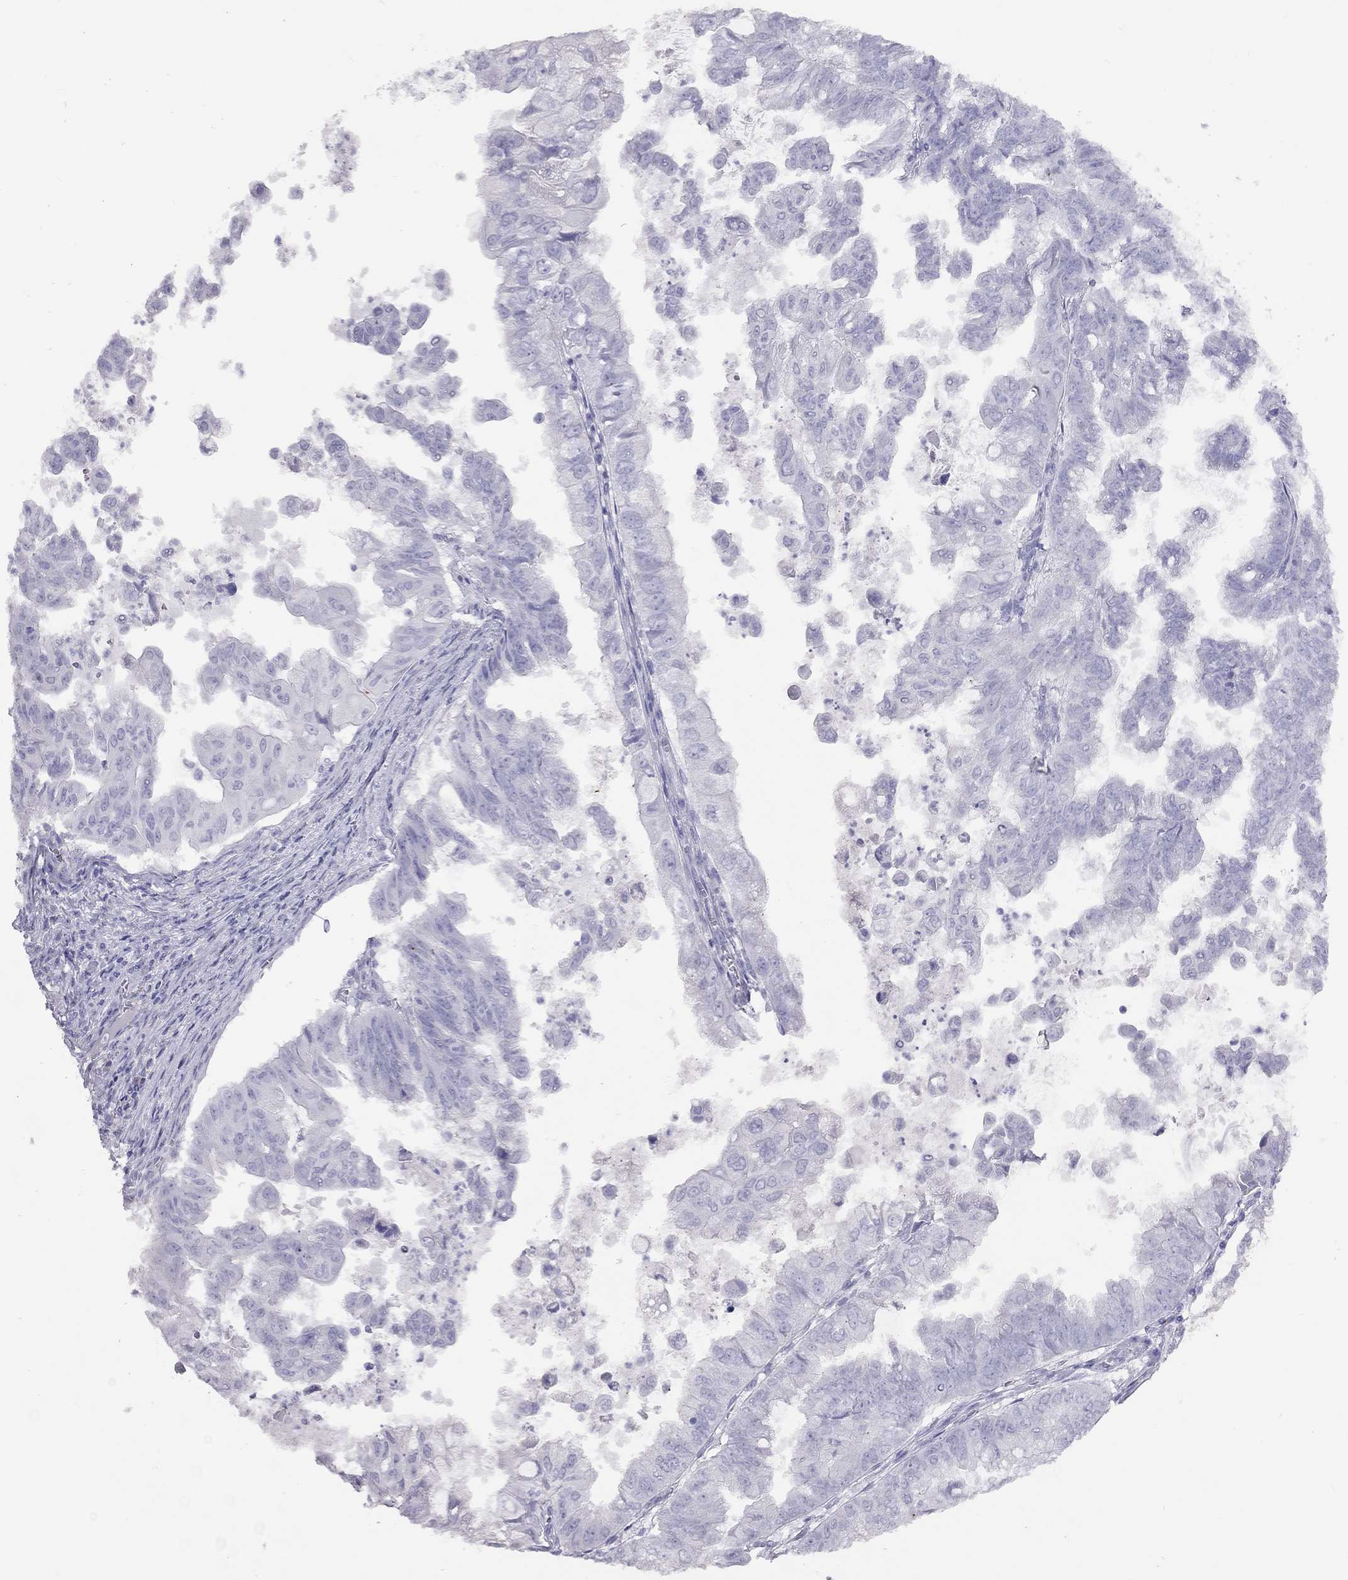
{"staining": {"intensity": "negative", "quantity": "none", "location": "none"}, "tissue": "stomach cancer", "cell_type": "Tumor cells", "image_type": "cancer", "snomed": [{"axis": "morphology", "description": "Adenocarcinoma, NOS"}, {"axis": "topography", "description": "Stomach, upper"}], "caption": "This is a histopathology image of immunohistochemistry staining of adenocarcinoma (stomach), which shows no expression in tumor cells.", "gene": "STAG3", "patient": {"sex": "male", "age": 80}}